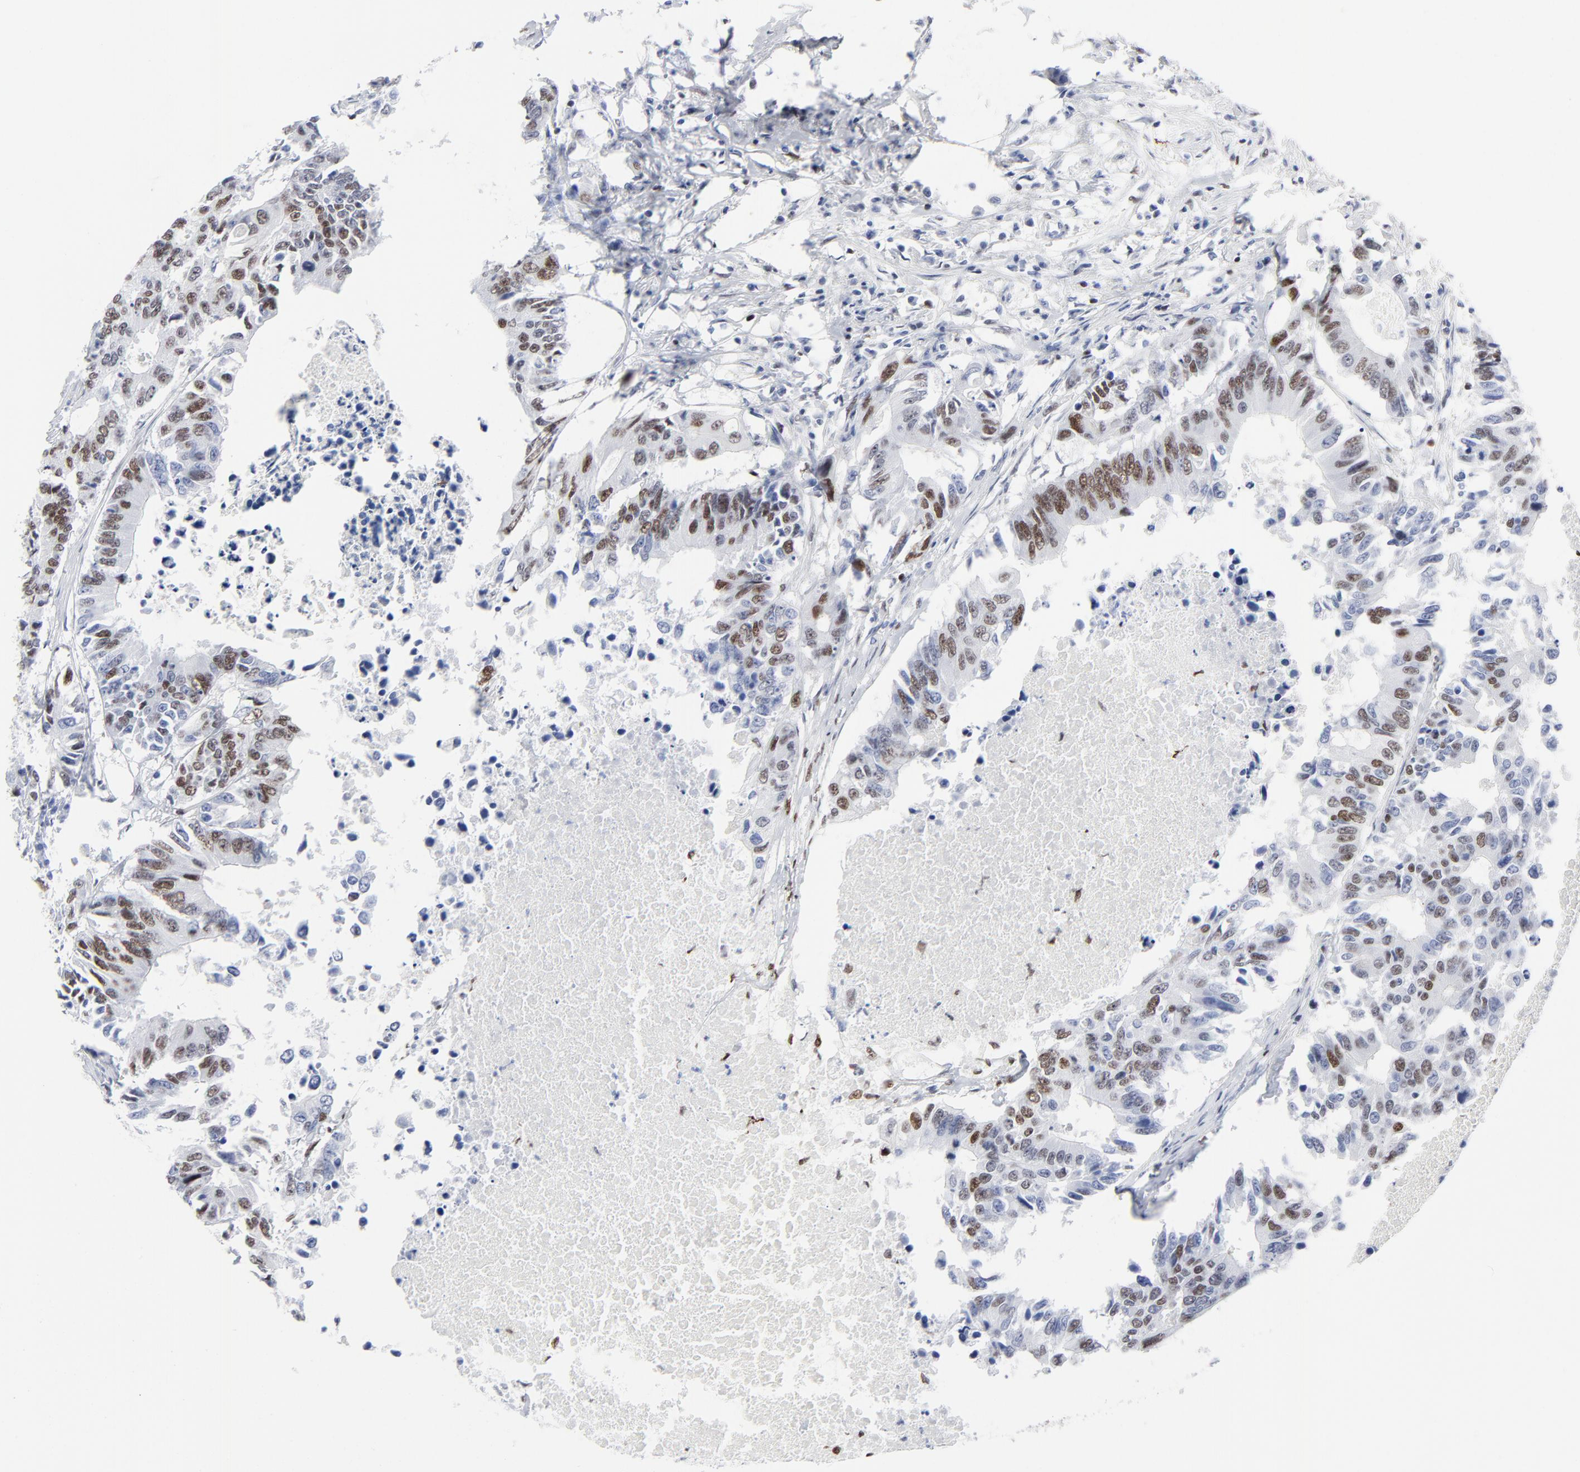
{"staining": {"intensity": "moderate", "quantity": "25%-75%", "location": "nuclear"}, "tissue": "colorectal cancer", "cell_type": "Tumor cells", "image_type": "cancer", "snomed": [{"axis": "morphology", "description": "Adenocarcinoma, NOS"}, {"axis": "topography", "description": "Colon"}], "caption": "Approximately 25%-75% of tumor cells in colorectal cancer display moderate nuclear protein expression as visualized by brown immunohistochemical staining.", "gene": "JUN", "patient": {"sex": "male", "age": 71}}